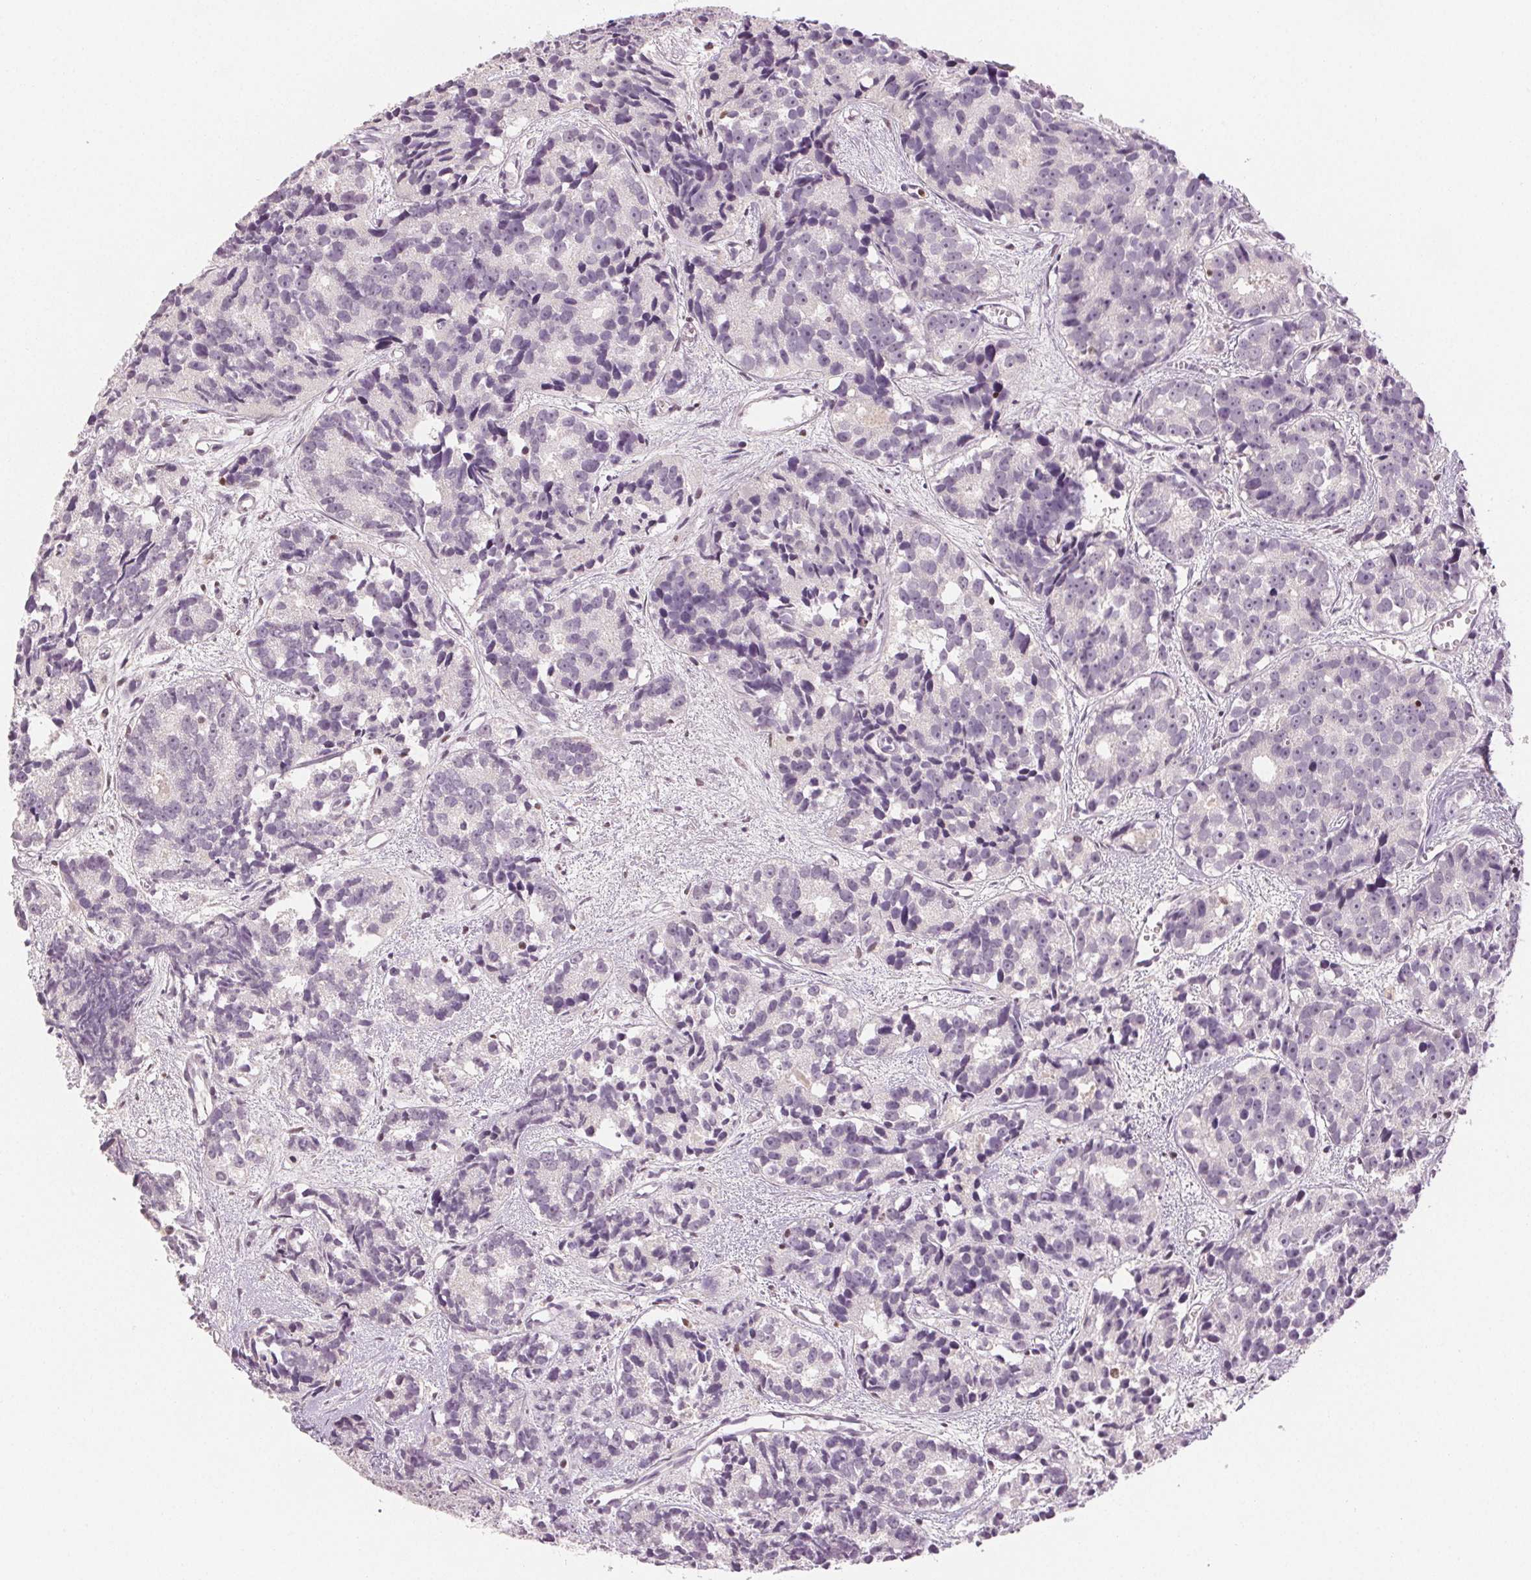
{"staining": {"intensity": "negative", "quantity": "none", "location": "none"}, "tissue": "prostate cancer", "cell_type": "Tumor cells", "image_type": "cancer", "snomed": [{"axis": "morphology", "description": "Adenocarcinoma, High grade"}, {"axis": "topography", "description": "Prostate"}], "caption": "This is an IHC histopathology image of prostate high-grade adenocarcinoma. There is no positivity in tumor cells.", "gene": "RUNX2", "patient": {"sex": "male", "age": 77}}